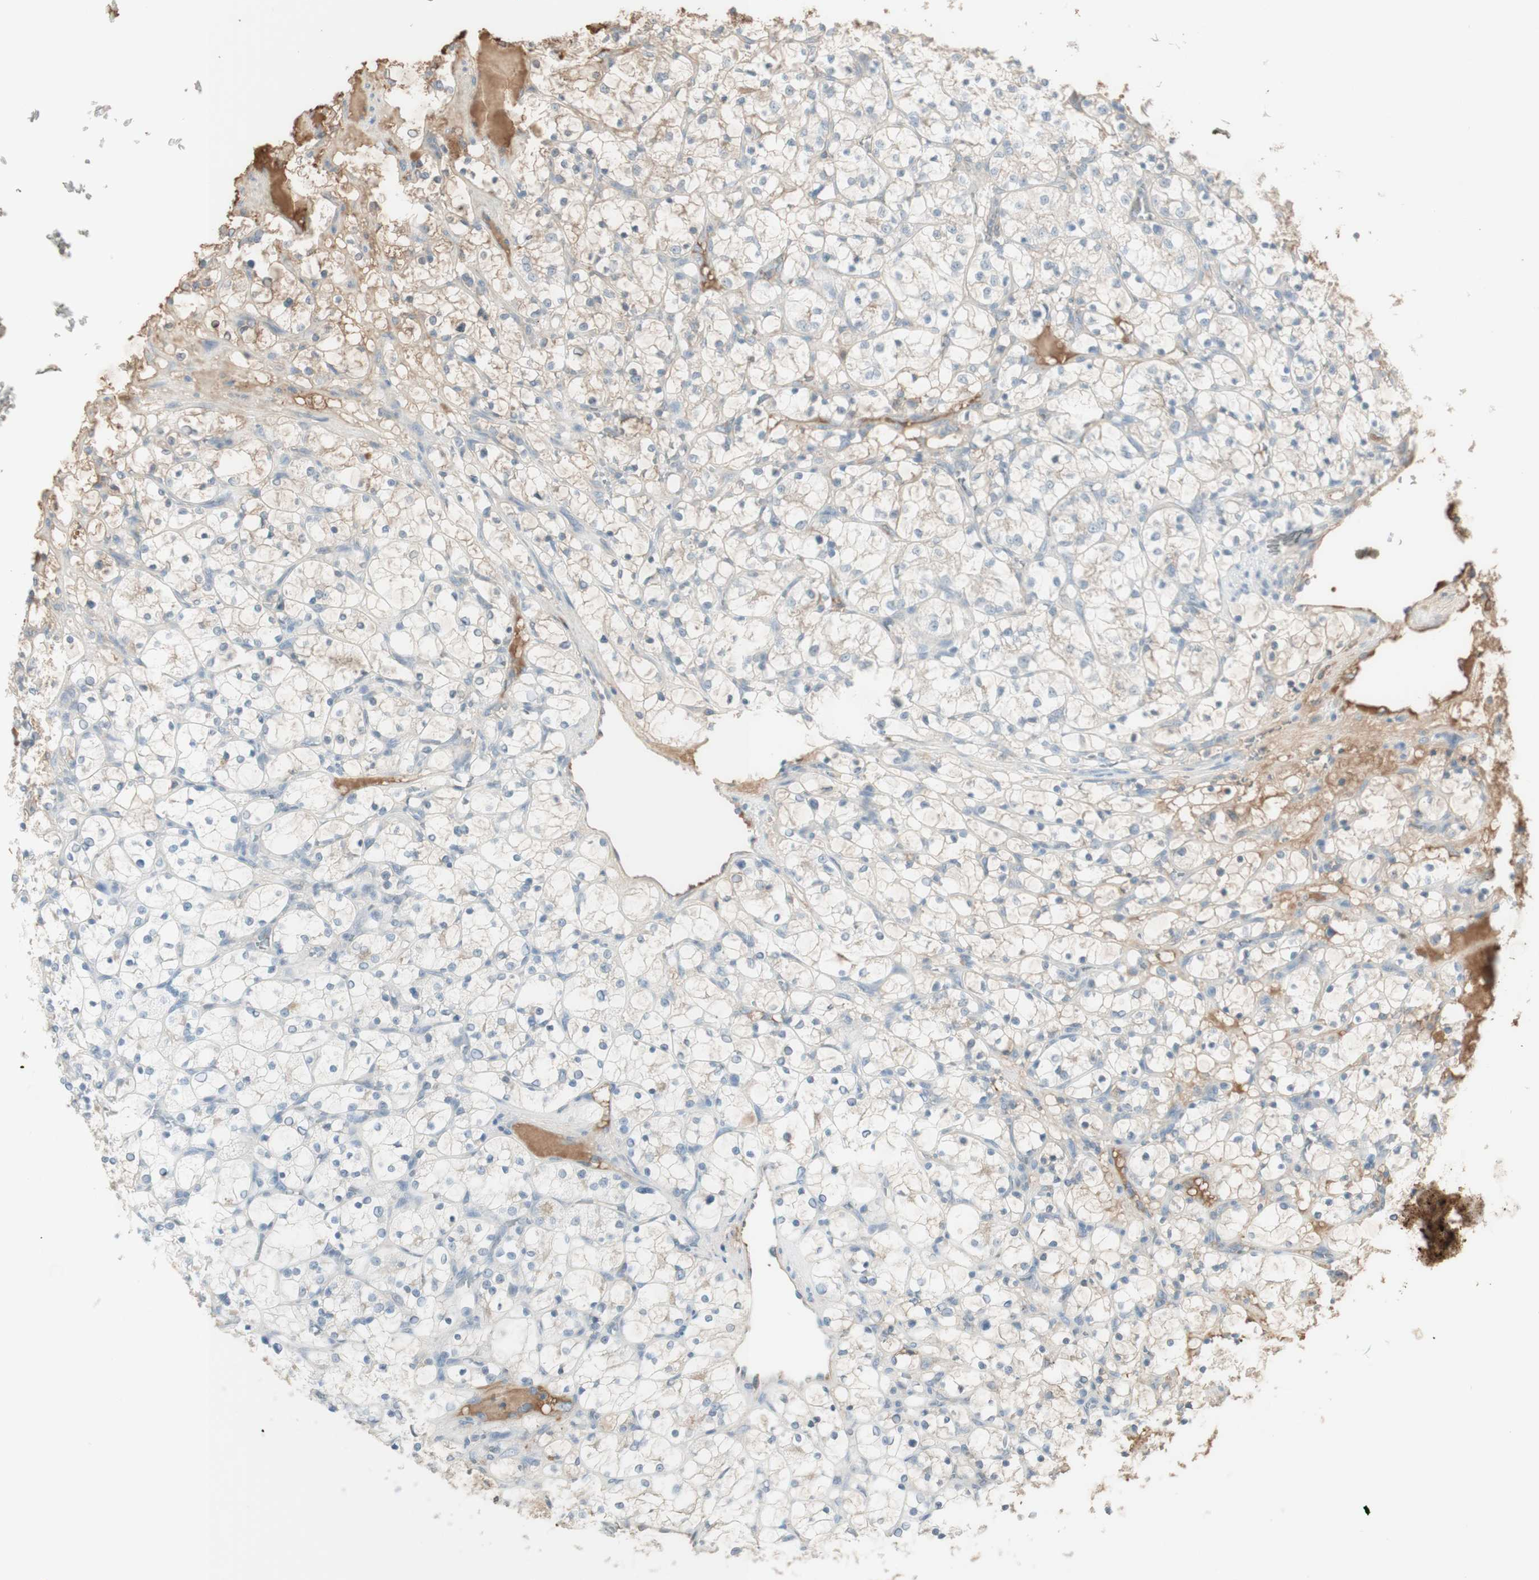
{"staining": {"intensity": "negative", "quantity": "none", "location": "none"}, "tissue": "renal cancer", "cell_type": "Tumor cells", "image_type": "cancer", "snomed": [{"axis": "morphology", "description": "Adenocarcinoma, NOS"}, {"axis": "topography", "description": "Kidney"}], "caption": "The image demonstrates no significant positivity in tumor cells of renal cancer. (Stains: DAB (3,3'-diaminobenzidine) immunohistochemistry (IHC) with hematoxylin counter stain, Microscopy: brightfield microscopy at high magnification).", "gene": "IFNG", "patient": {"sex": "female", "age": 69}}